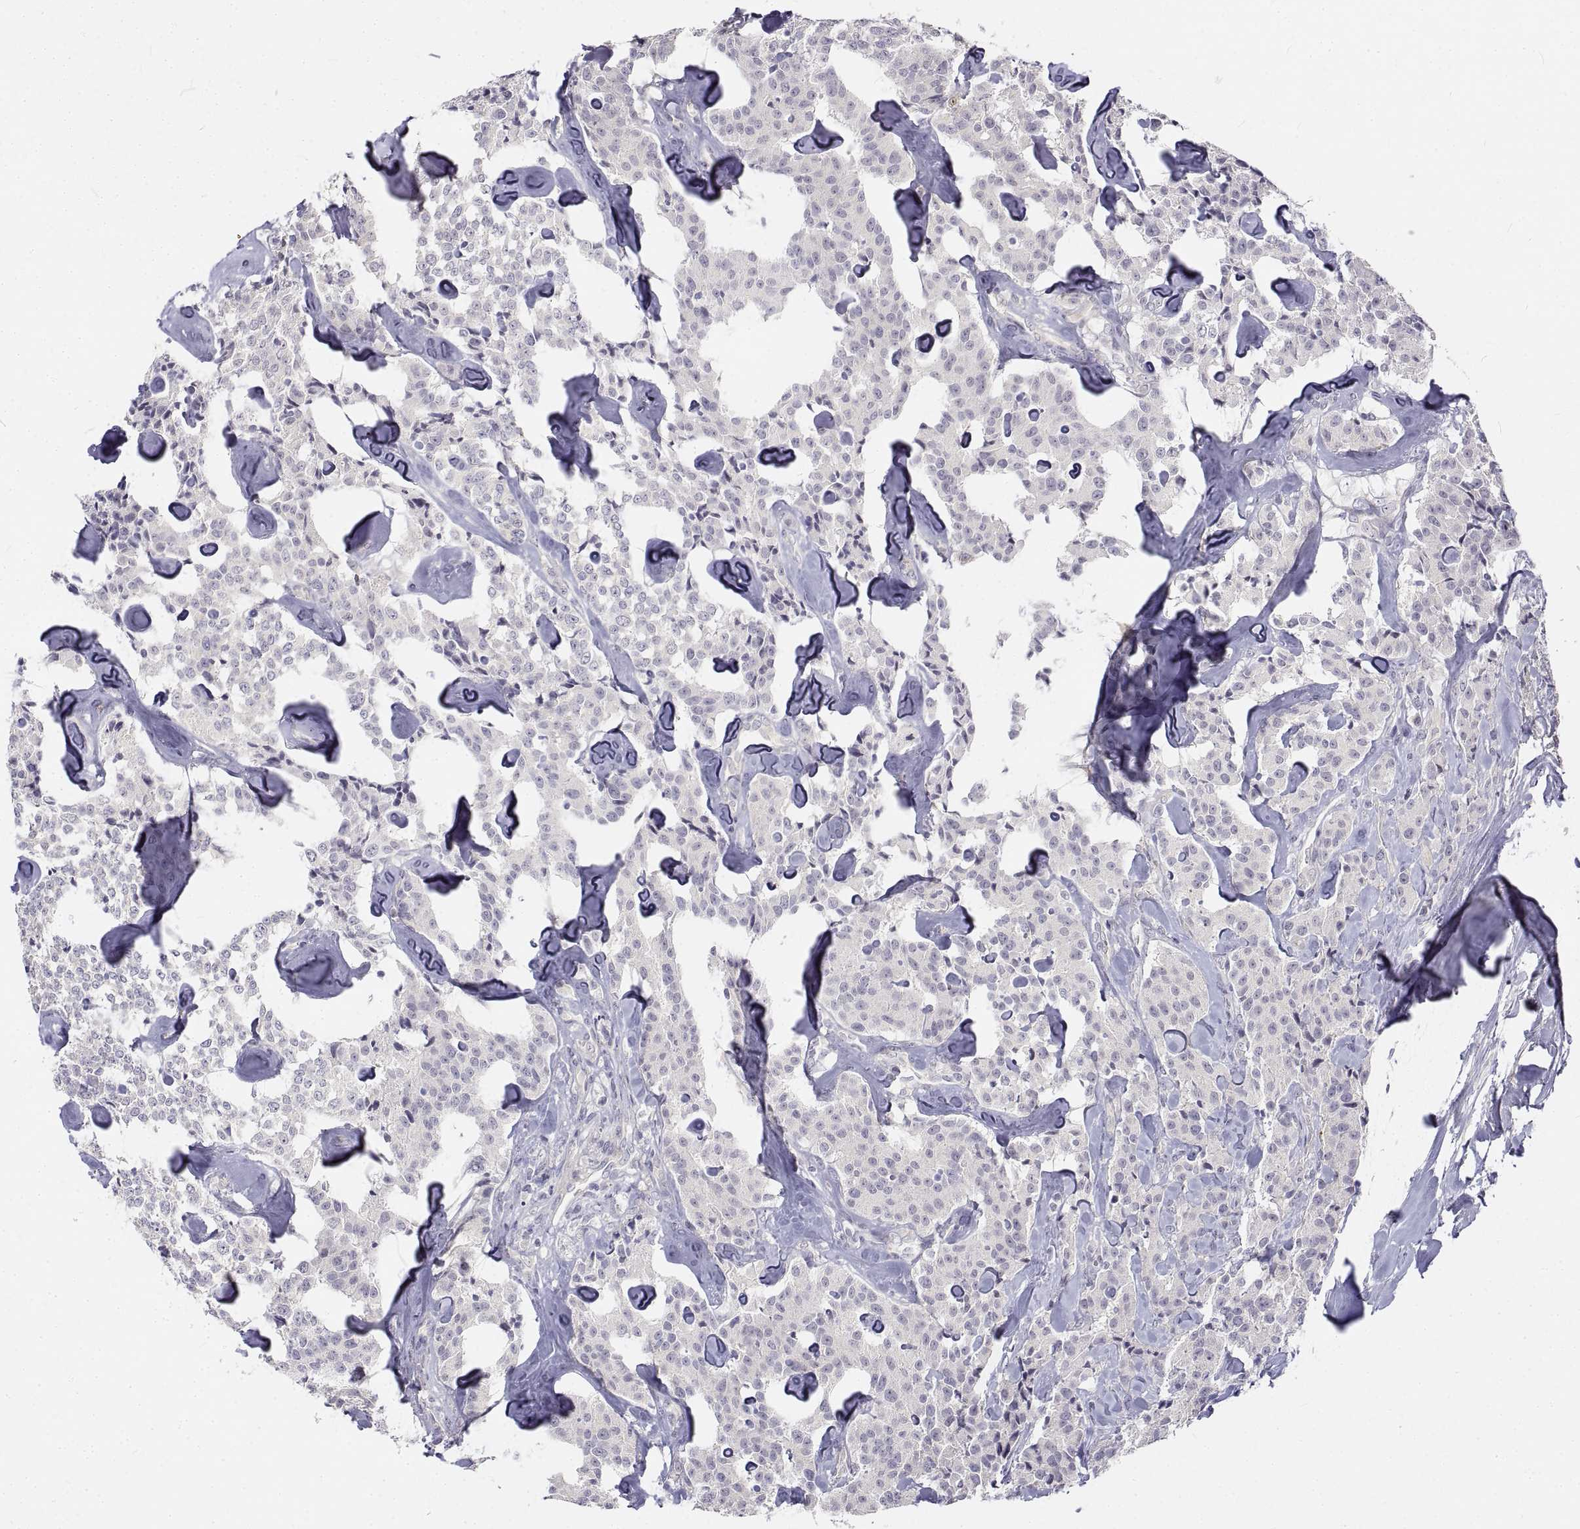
{"staining": {"intensity": "negative", "quantity": "none", "location": "none"}, "tissue": "carcinoid", "cell_type": "Tumor cells", "image_type": "cancer", "snomed": [{"axis": "morphology", "description": "Carcinoid, malignant, NOS"}, {"axis": "topography", "description": "Pancreas"}], "caption": "Protein analysis of carcinoid demonstrates no significant staining in tumor cells. (DAB immunohistochemistry with hematoxylin counter stain).", "gene": "ANO2", "patient": {"sex": "male", "age": 41}}